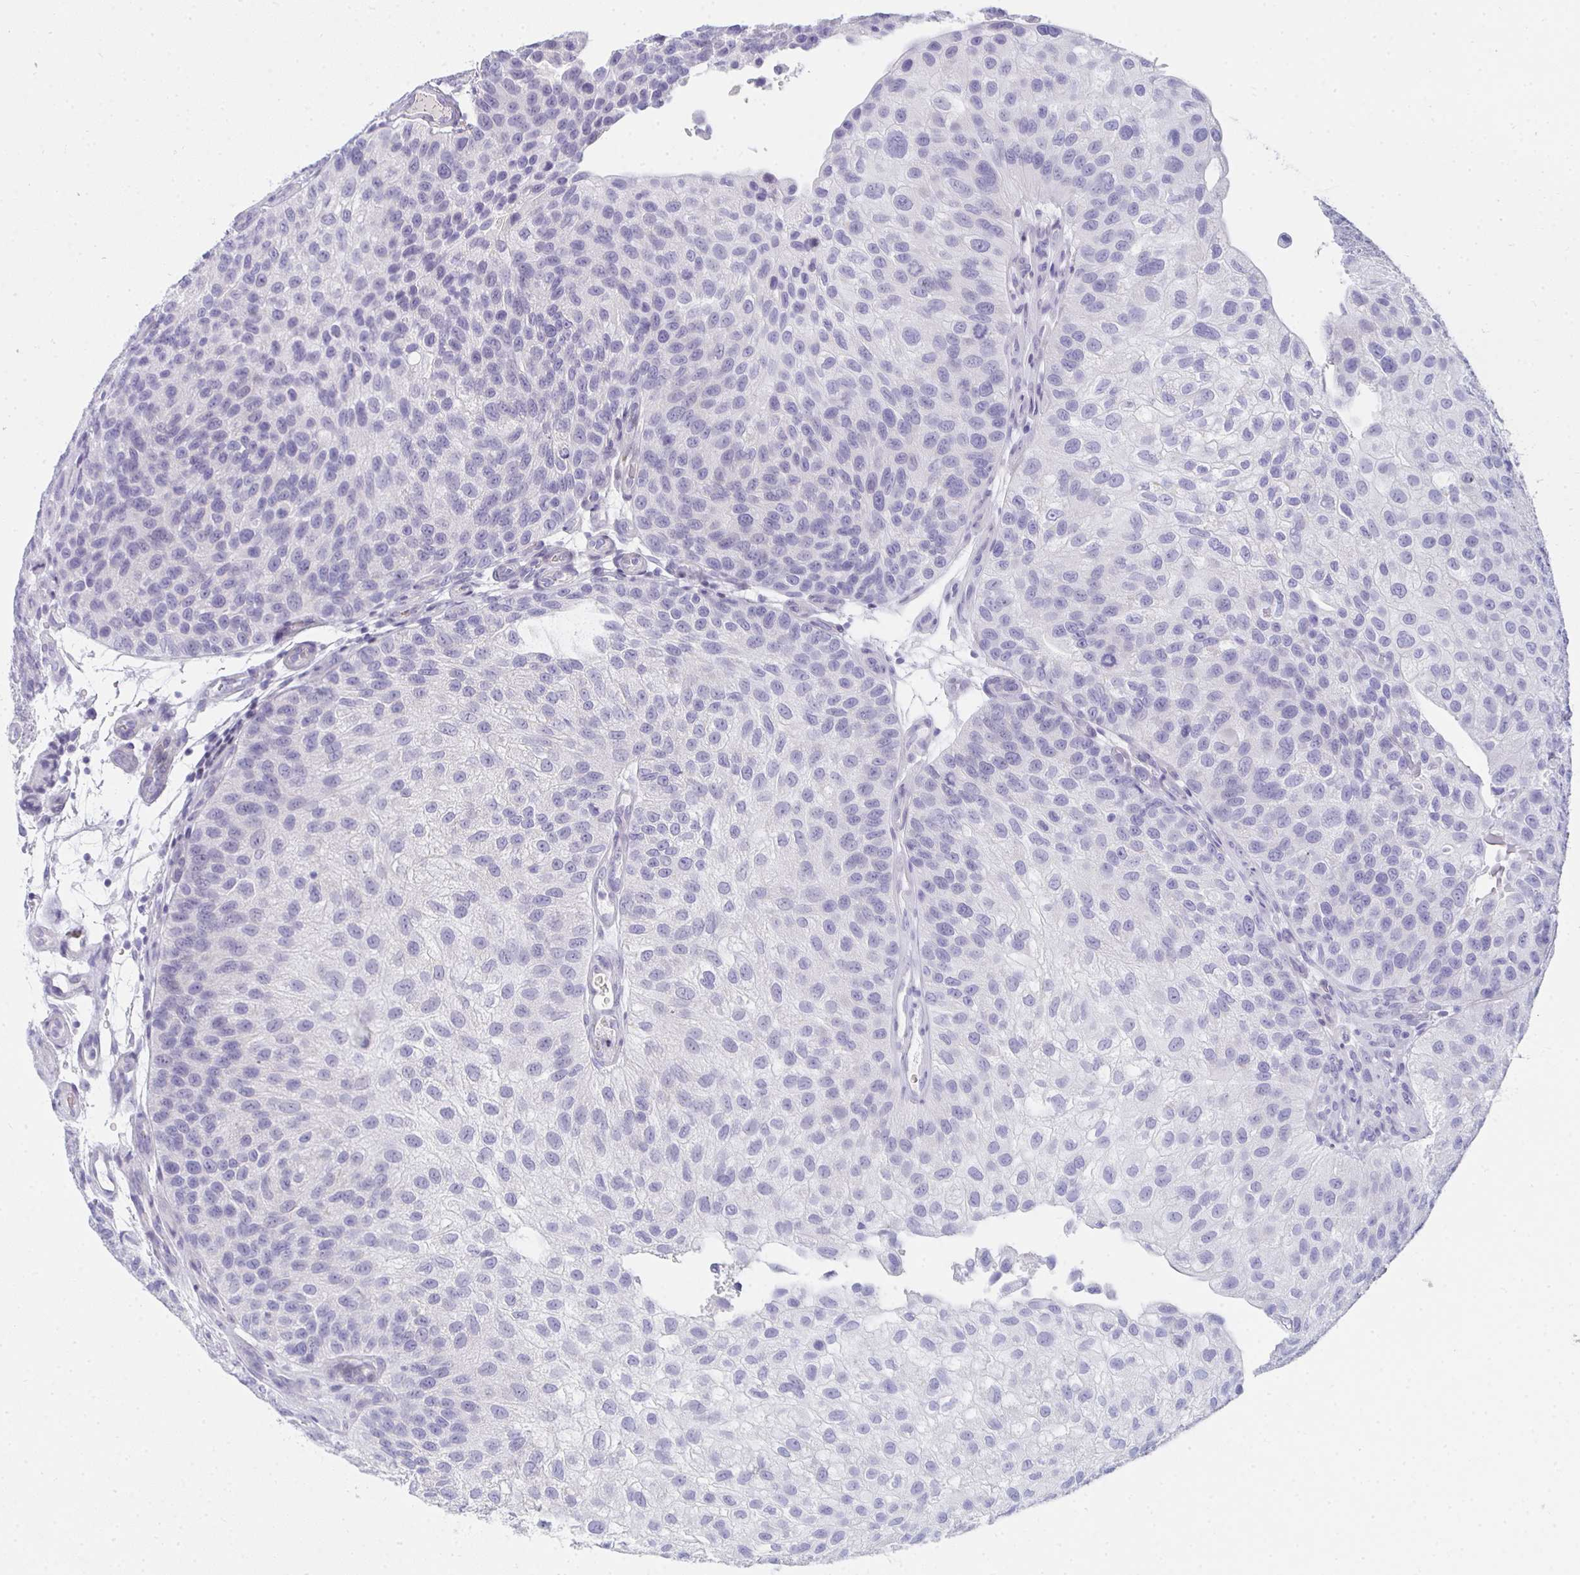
{"staining": {"intensity": "negative", "quantity": "none", "location": "none"}, "tissue": "urothelial cancer", "cell_type": "Tumor cells", "image_type": "cancer", "snomed": [{"axis": "morphology", "description": "Urothelial carcinoma, NOS"}, {"axis": "topography", "description": "Urinary bladder"}], "caption": "High power microscopy photomicrograph of an IHC image of transitional cell carcinoma, revealing no significant positivity in tumor cells.", "gene": "ZNF182", "patient": {"sex": "male", "age": 87}}